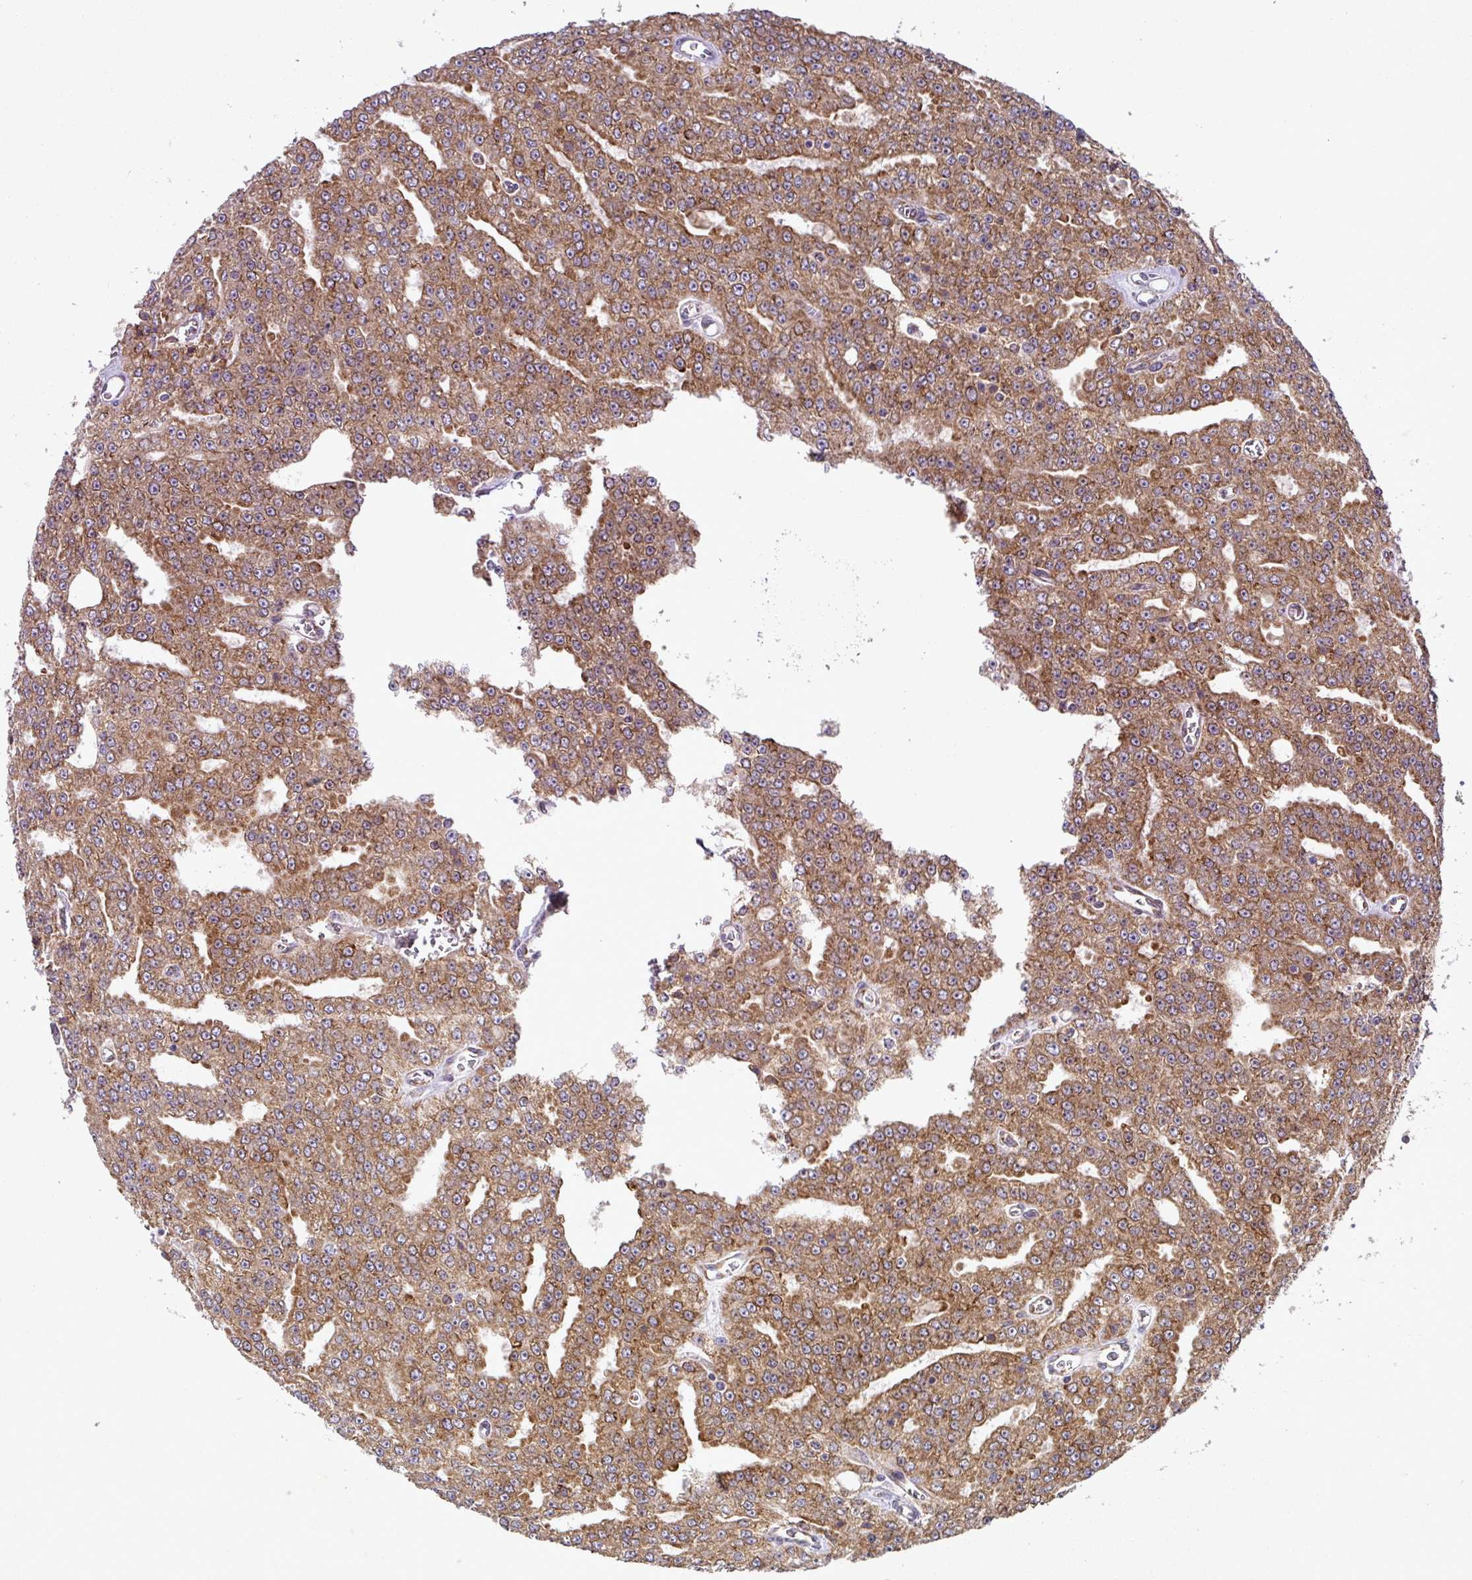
{"staining": {"intensity": "moderate", "quantity": ">75%", "location": "cytoplasmic/membranous"}, "tissue": "prostate cancer", "cell_type": "Tumor cells", "image_type": "cancer", "snomed": [{"axis": "morphology", "description": "Adenocarcinoma, High grade"}, {"axis": "topography", "description": "Prostate"}], "caption": "Prostate cancer stained for a protein (brown) reveals moderate cytoplasmic/membranous positive expression in approximately >75% of tumor cells.", "gene": "SLC39A7", "patient": {"sex": "male", "age": 63}}